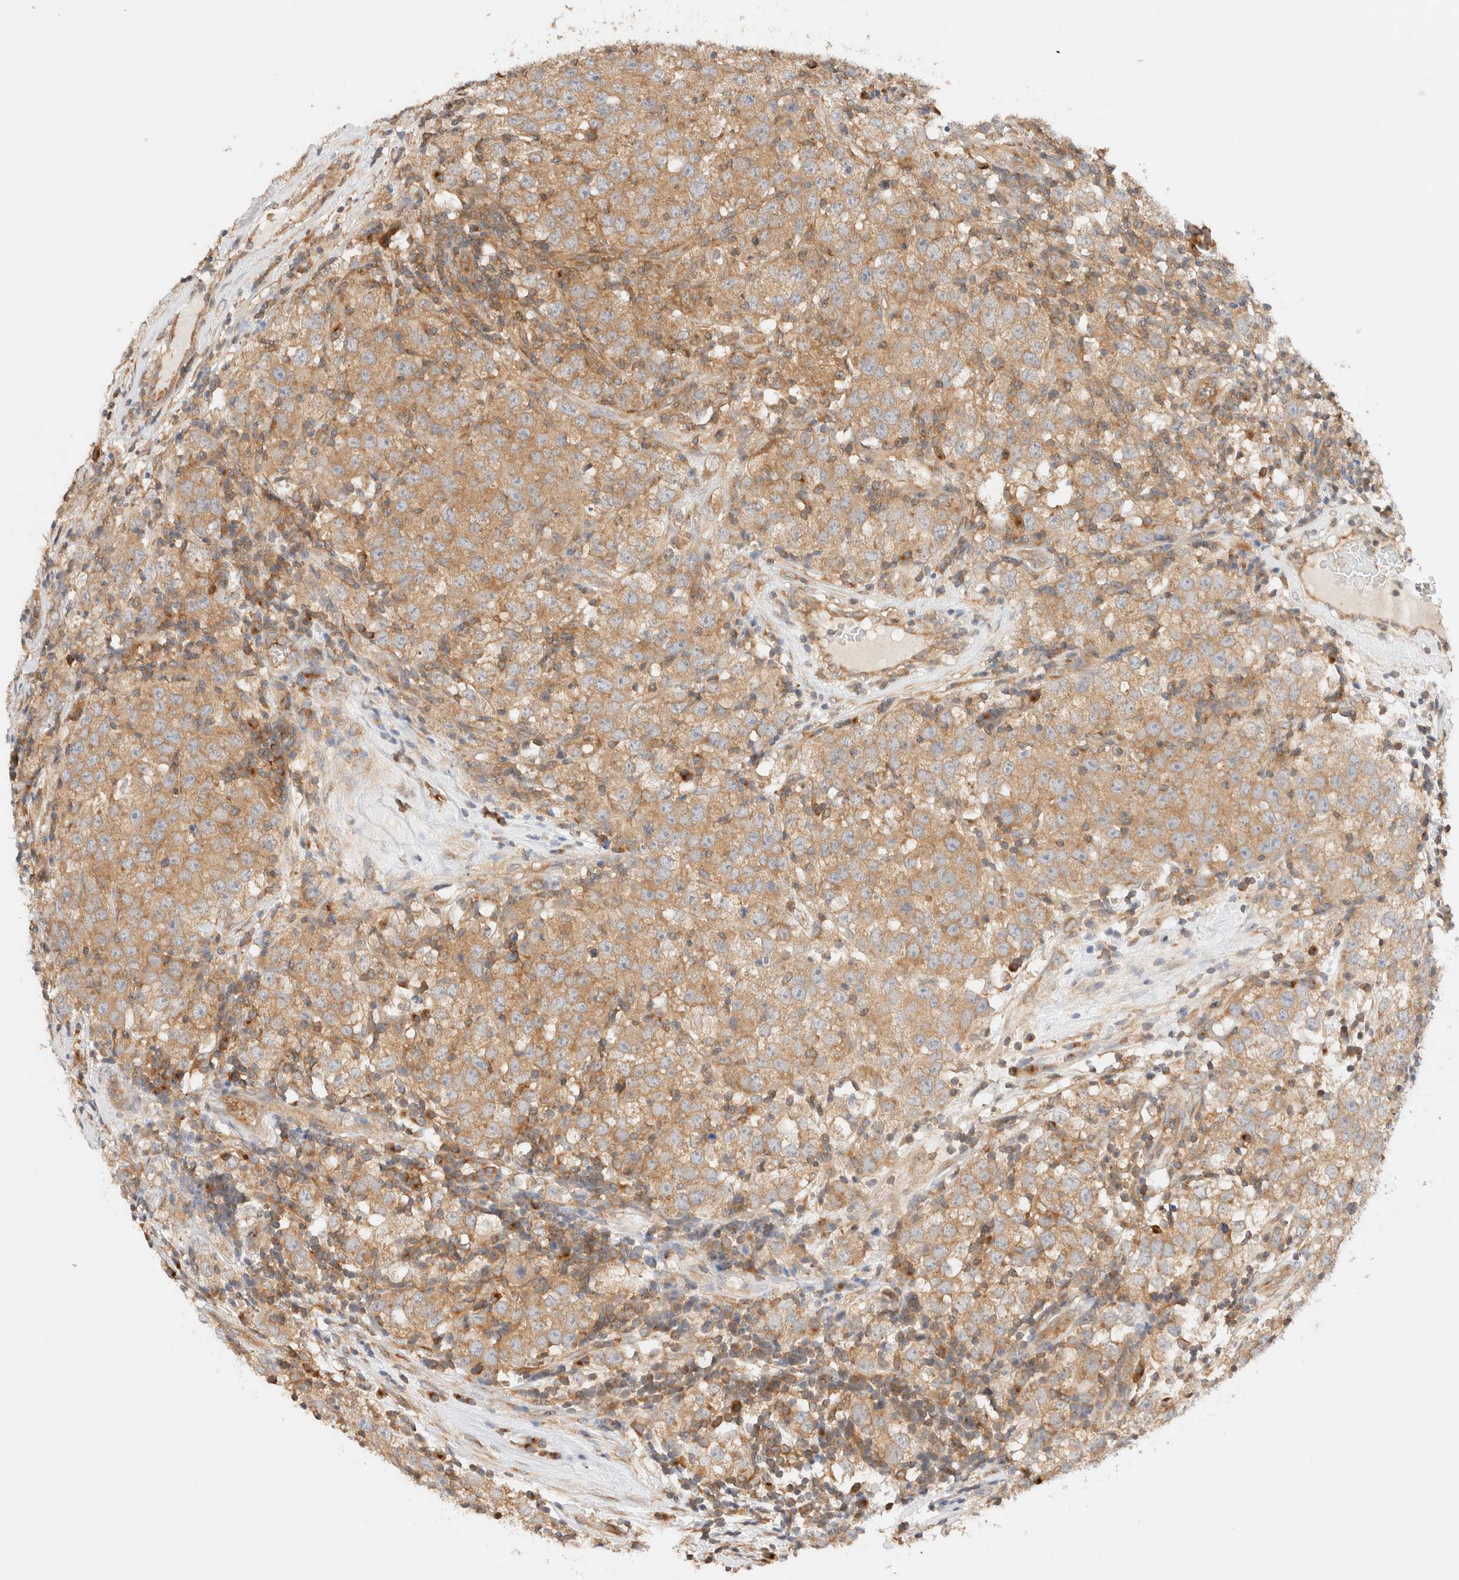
{"staining": {"intensity": "moderate", "quantity": ">75%", "location": "cytoplasmic/membranous"}, "tissue": "testis cancer", "cell_type": "Tumor cells", "image_type": "cancer", "snomed": [{"axis": "morphology", "description": "Seminoma, NOS"}, {"axis": "morphology", "description": "Carcinoma, Embryonal, NOS"}, {"axis": "topography", "description": "Testis"}], "caption": "A brown stain labels moderate cytoplasmic/membranous positivity of a protein in testis cancer tumor cells.", "gene": "RABEP1", "patient": {"sex": "male", "age": 28}}